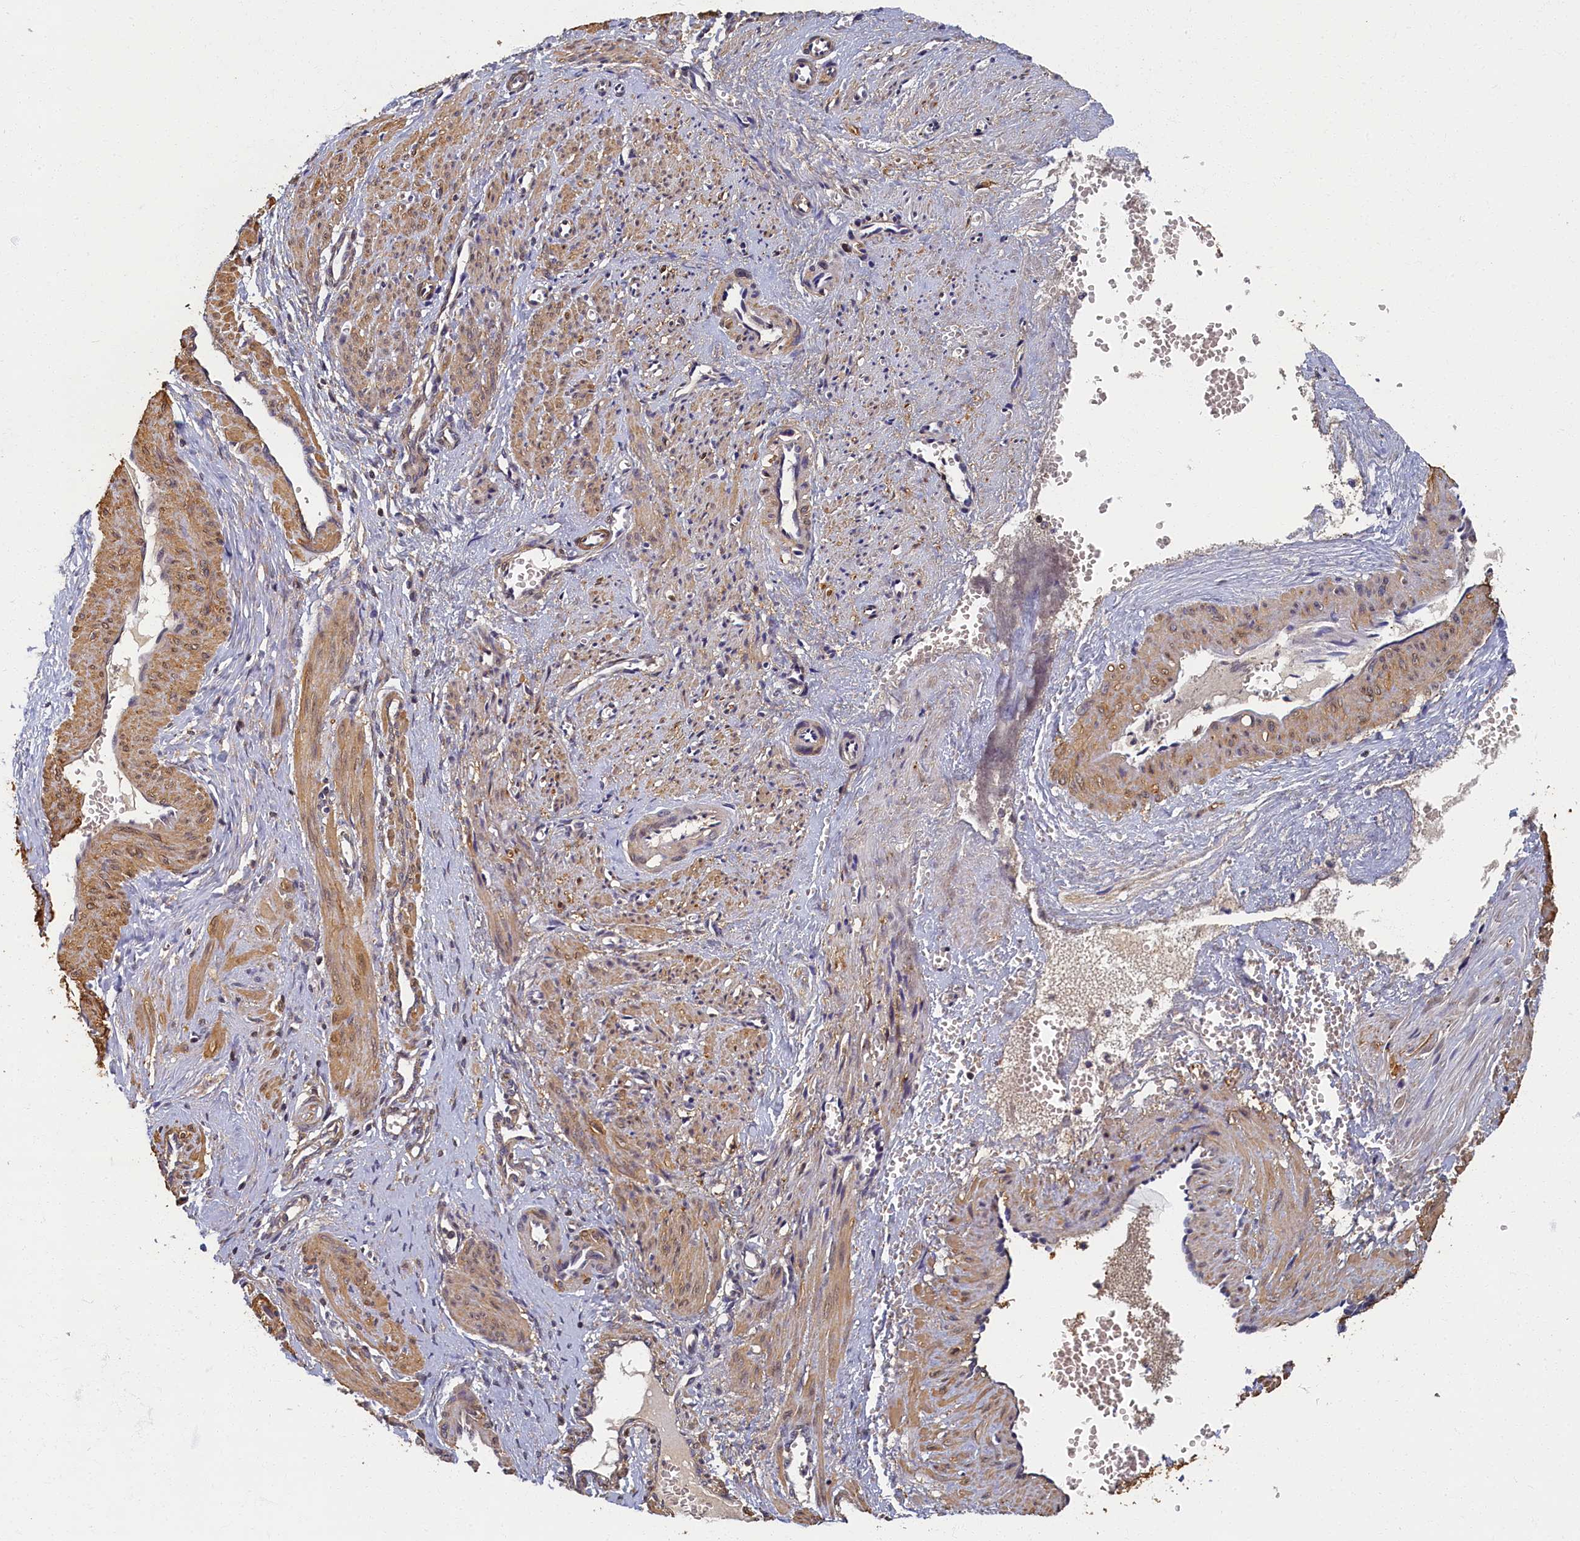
{"staining": {"intensity": "moderate", "quantity": ">75%", "location": "cytoplasmic/membranous"}, "tissue": "smooth muscle", "cell_type": "Smooth muscle cells", "image_type": "normal", "snomed": [{"axis": "morphology", "description": "Normal tissue, NOS"}, {"axis": "topography", "description": "Endometrium"}], "caption": "Smooth muscle cells display medium levels of moderate cytoplasmic/membranous positivity in approximately >75% of cells in benign human smooth muscle.", "gene": "TBCB", "patient": {"sex": "female", "age": 33}}